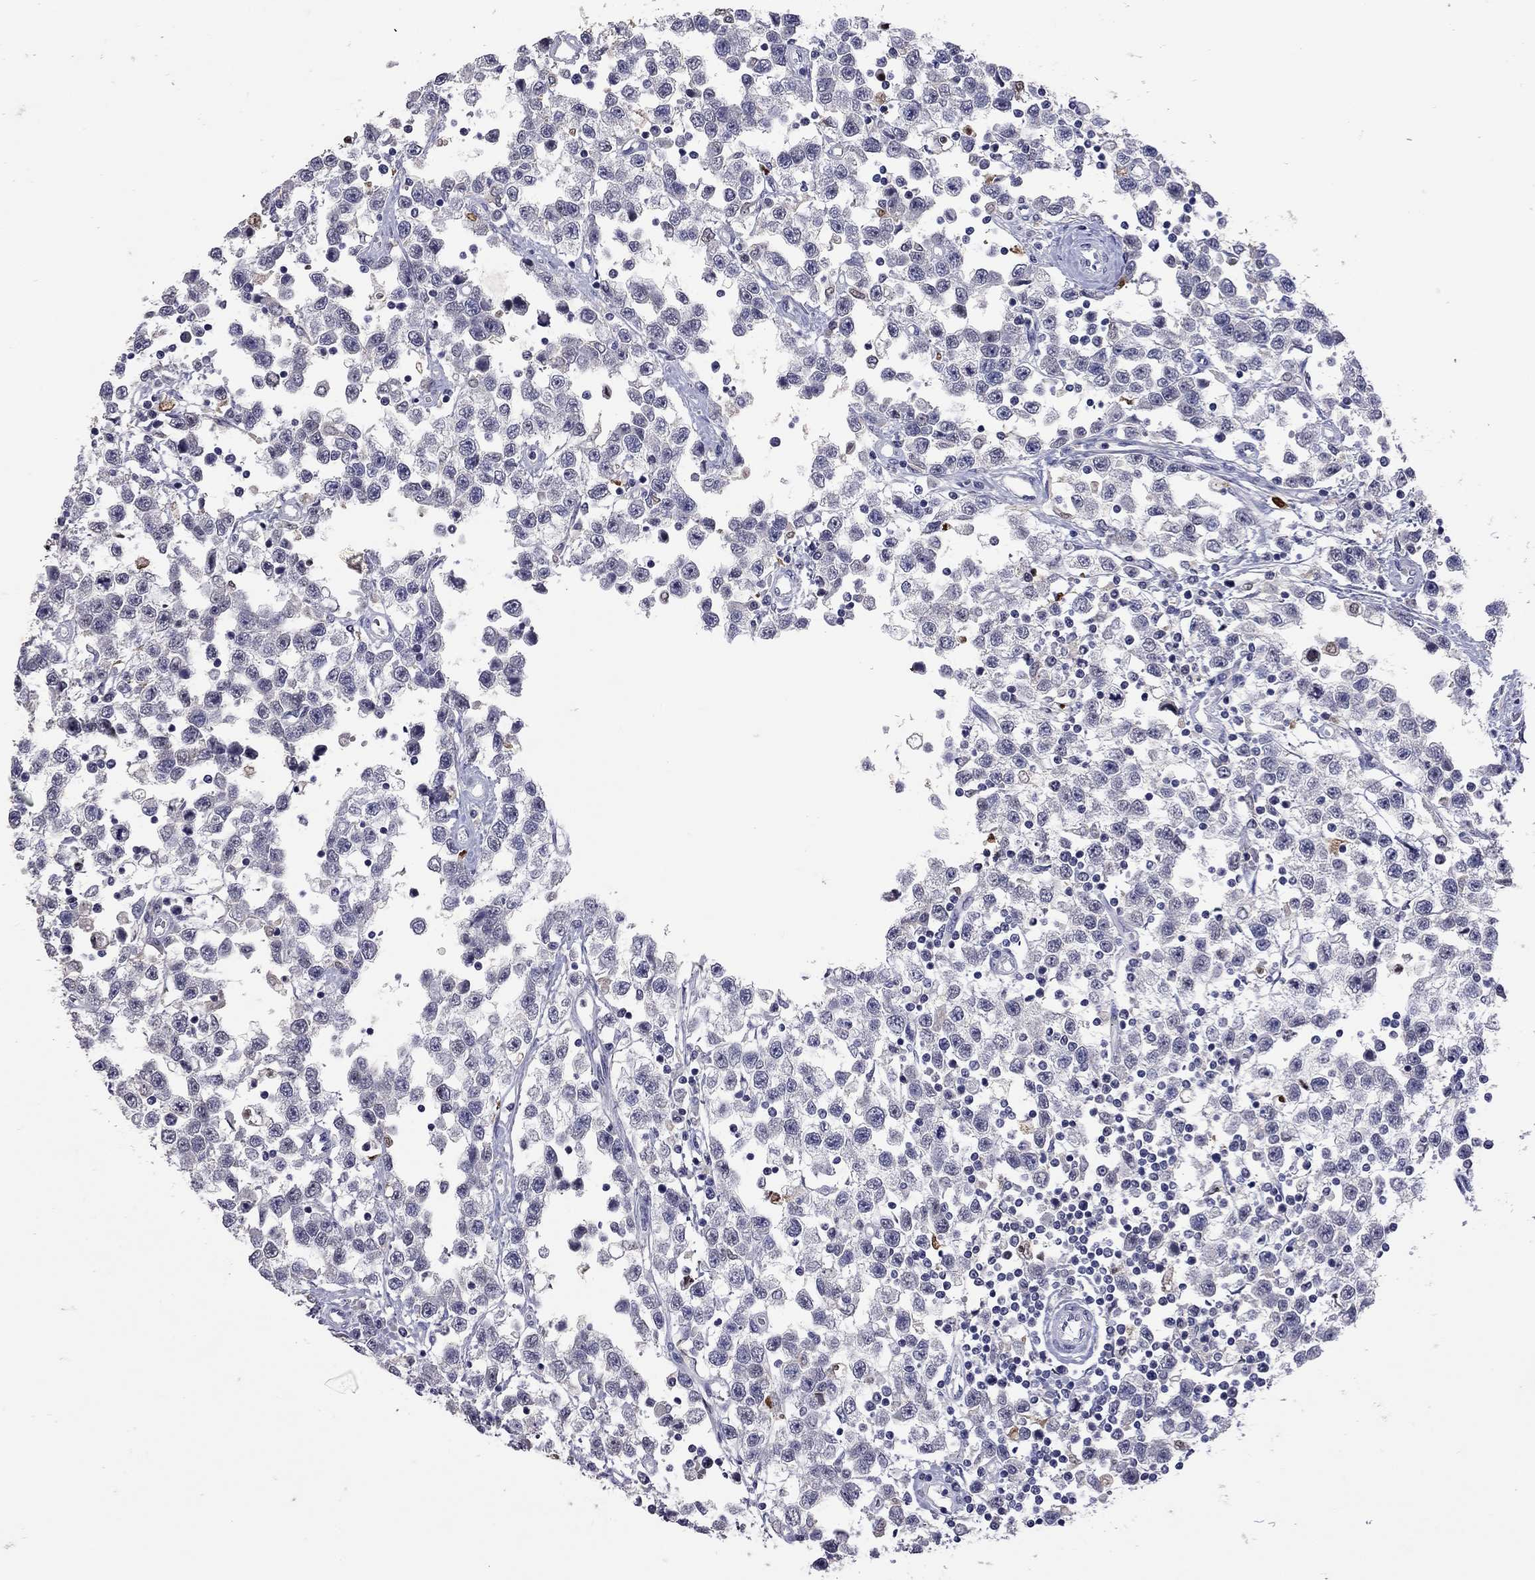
{"staining": {"intensity": "negative", "quantity": "none", "location": "none"}, "tissue": "testis cancer", "cell_type": "Tumor cells", "image_type": "cancer", "snomed": [{"axis": "morphology", "description": "Seminoma, NOS"}, {"axis": "topography", "description": "Testis"}], "caption": "Tumor cells show no significant protein positivity in seminoma (testis).", "gene": "SERPINA3", "patient": {"sex": "male", "age": 34}}